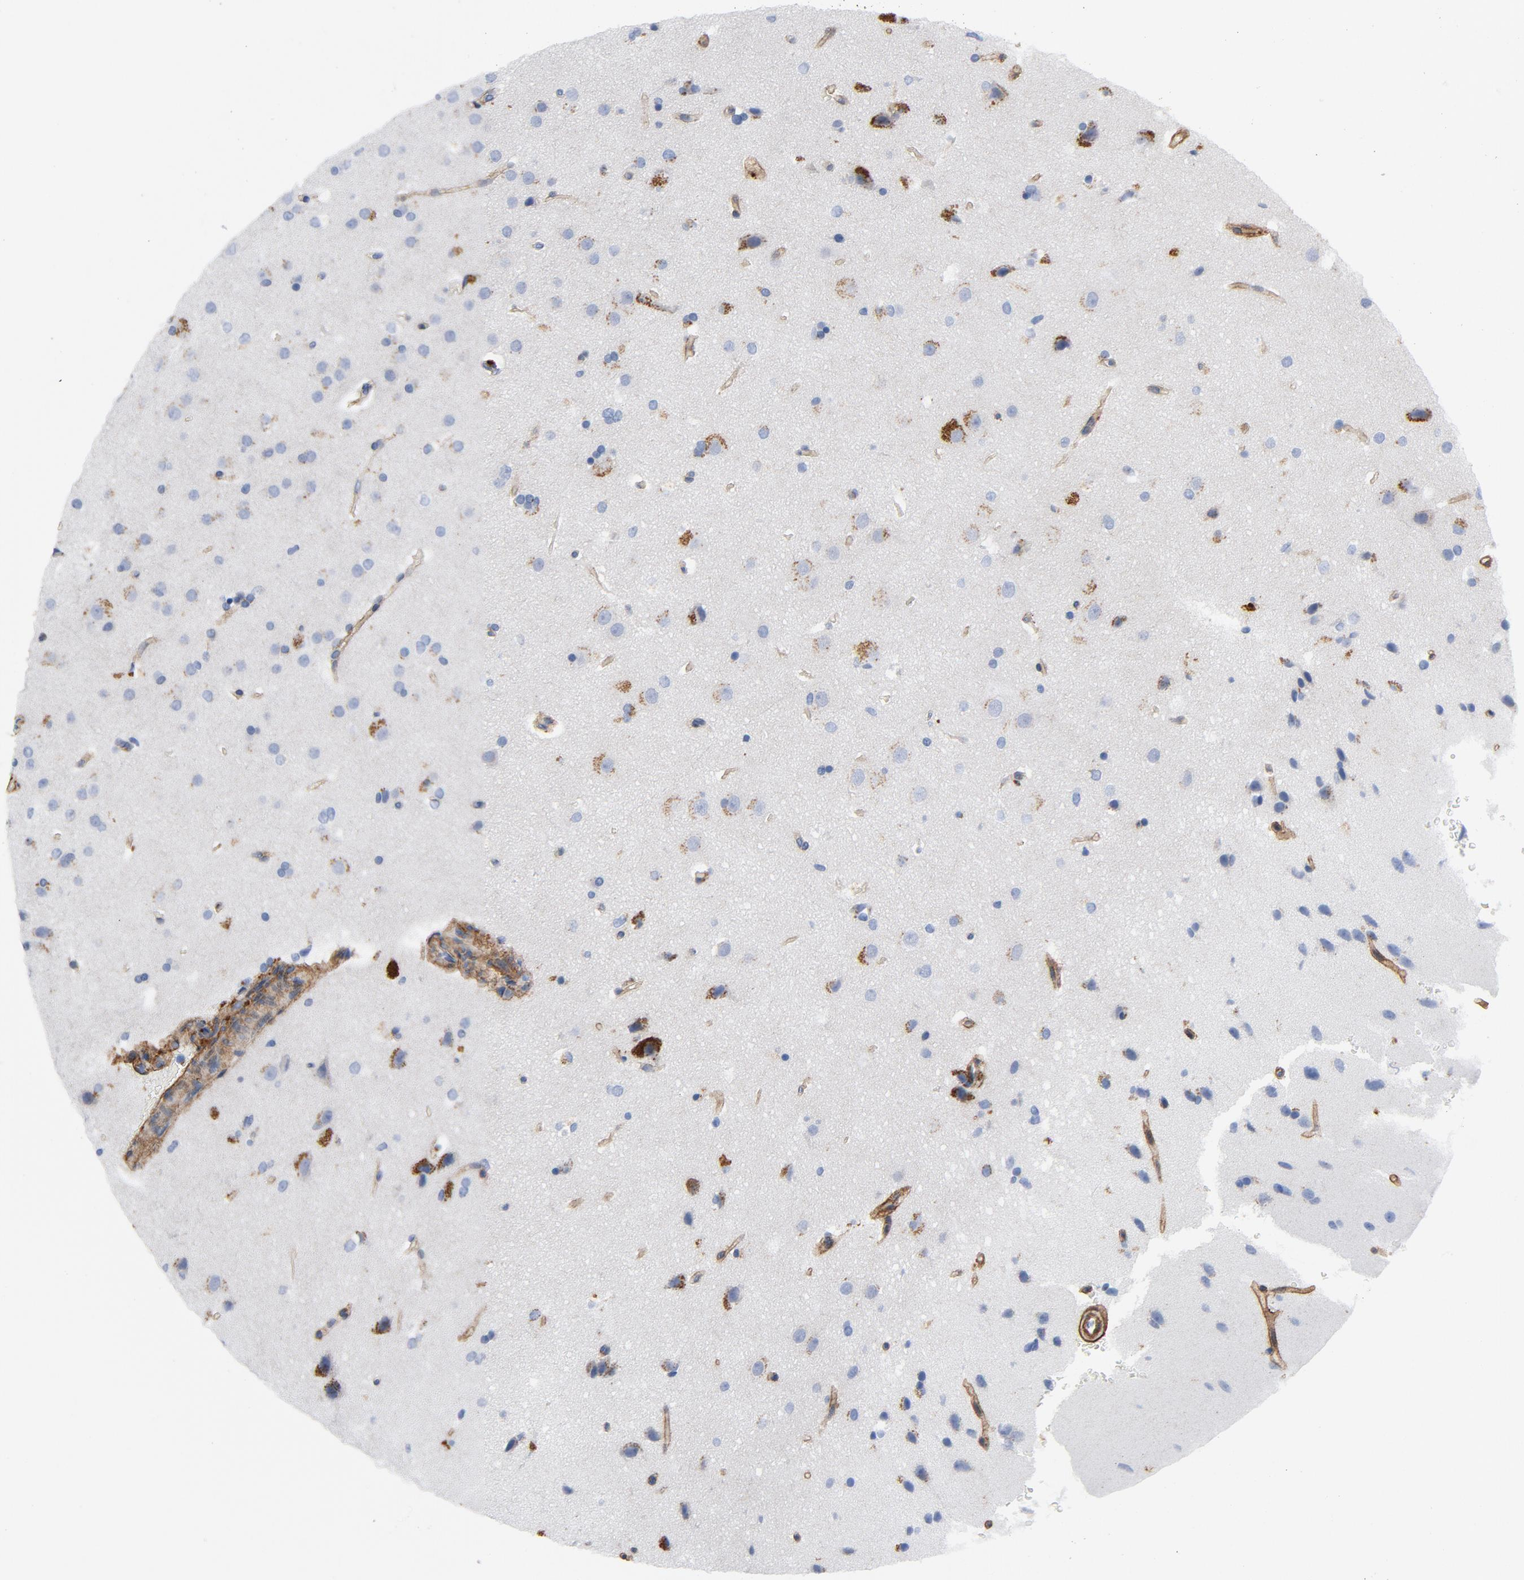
{"staining": {"intensity": "negative", "quantity": "none", "location": "none"}, "tissue": "glioma", "cell_type": "Tumor cells", "image_type": "cancer", "snomed": [{"axis": "morphology", "description": "Glioma, malignant, Low grade"}, {"axis": "topography", "description": "Cerebral cortex"}], "caption": "Protein analysis of glioma exhibits no significant expression in tumor cells.", "gene": "LAMC1", "patient": {"sex": "female", "age": 47}}